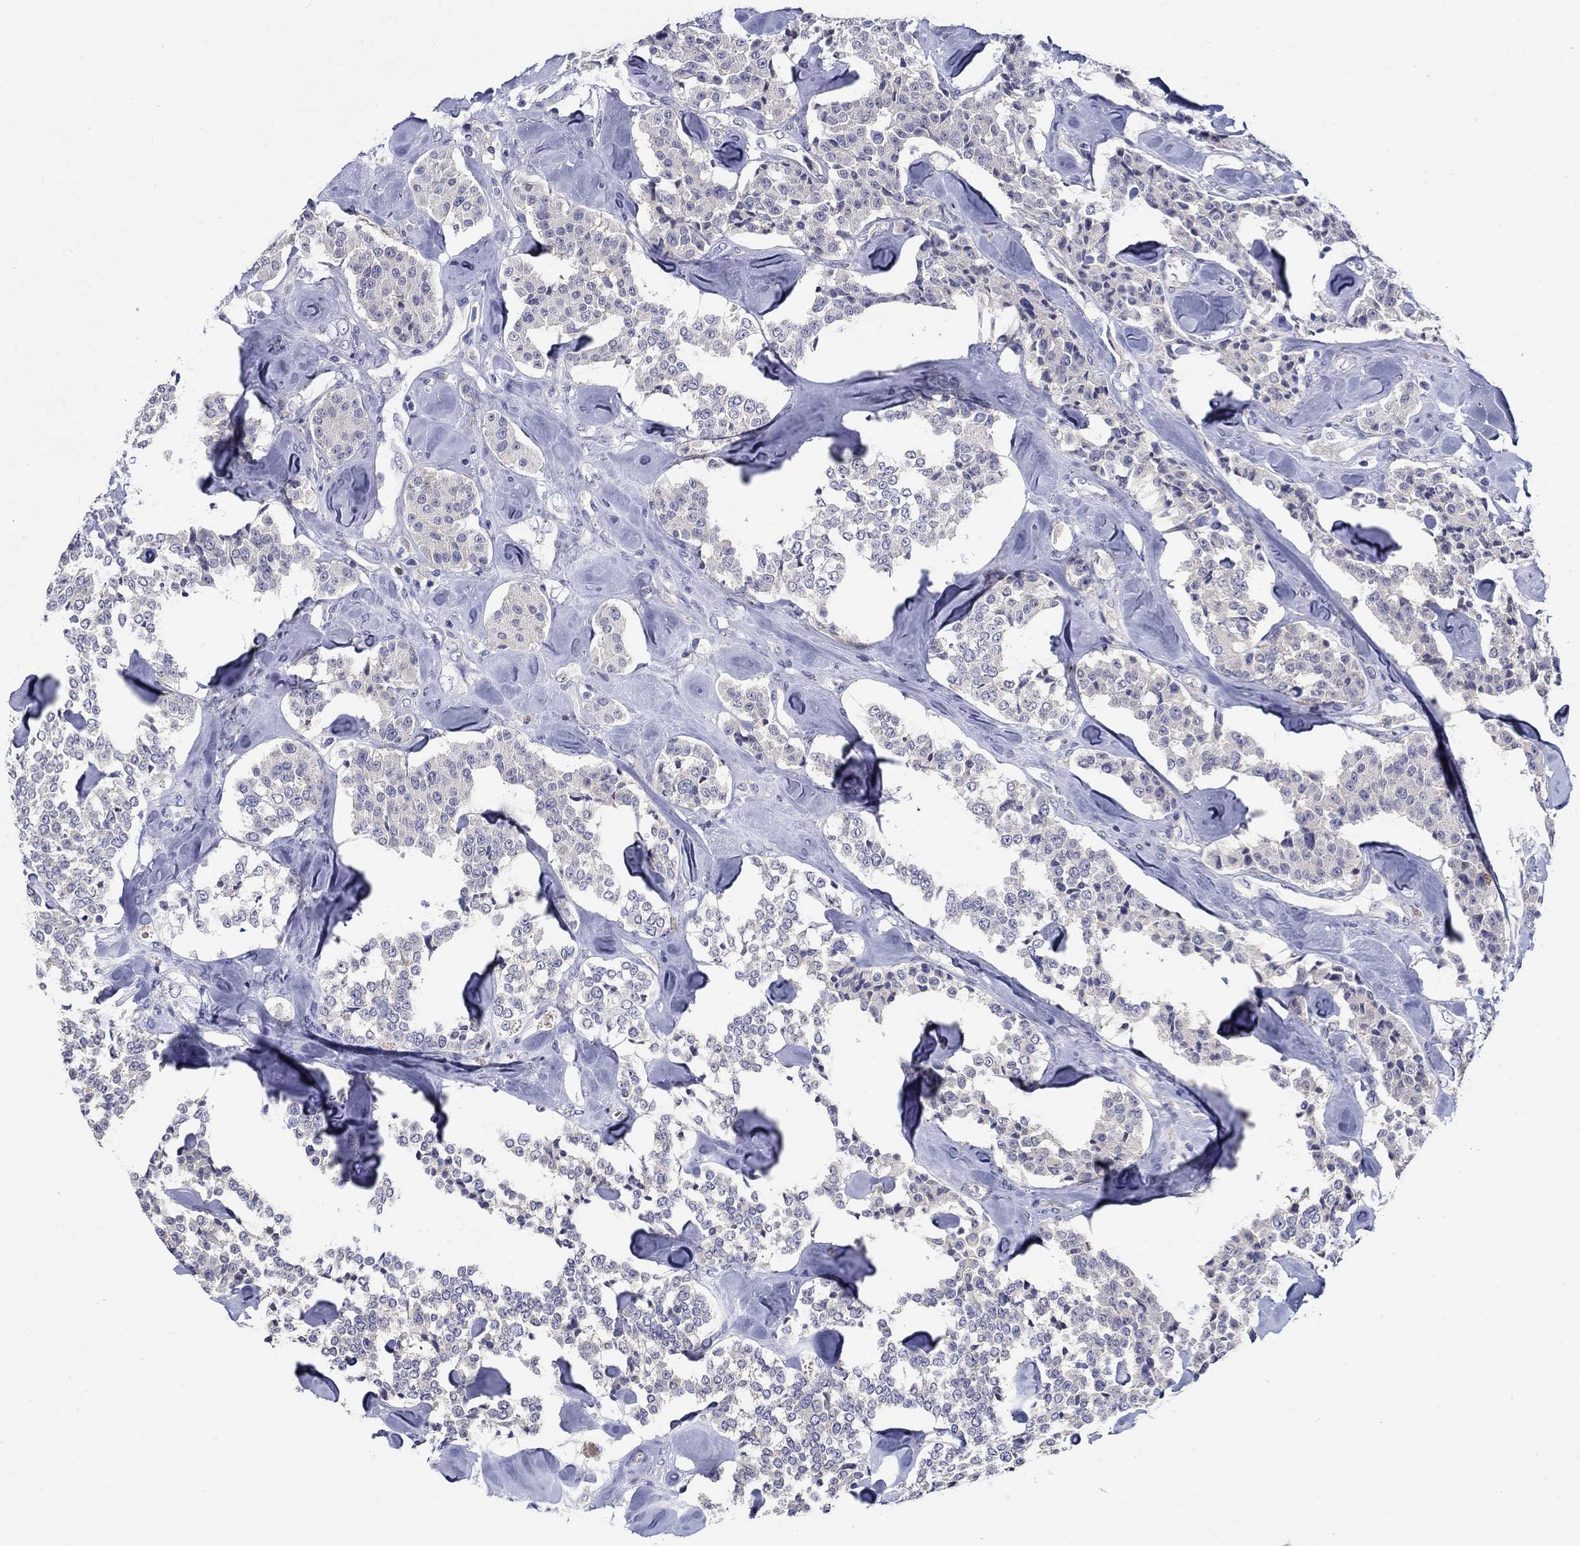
{"staining": {"intensity": "negative", "quantity": "none", "location": "none"}, "tissue": "carcinoid", "cell_type": "Tumor cells", "image_type": "cancer", "snomed": [{"axis": "morphology", "description": "Carcinoid, malignant, NOS"}, {"axis": "topography", "description": "Pancreas"}], "caption": "IHC photomicrograph of neoplastic tissue: carcinoid stained with DAB (3,3'-diaminobenzidine) displays no significant protein staining in tumor cells.", "gene": "SLC30A3", "patient": {"sex": "male", "age": 41}}